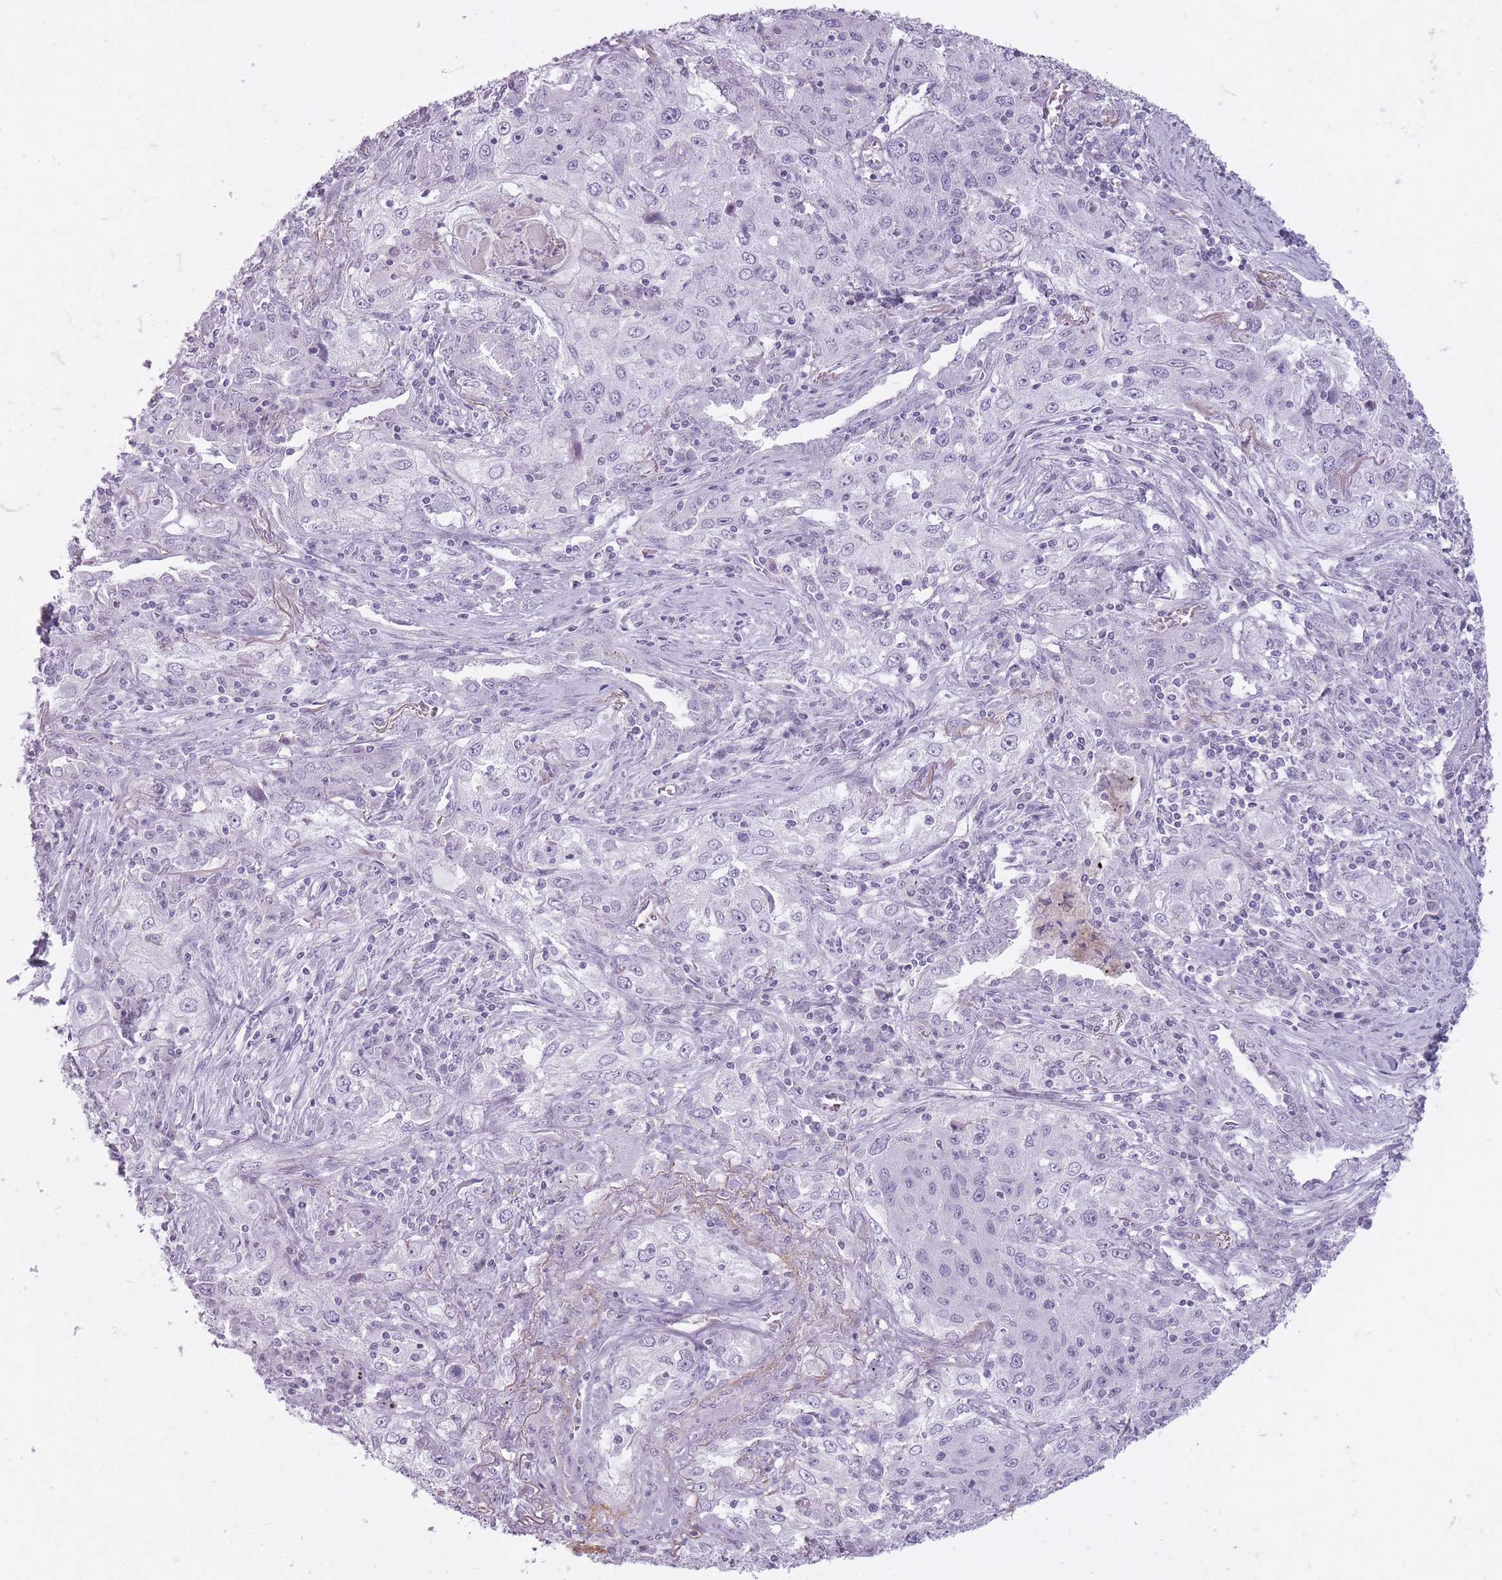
{"staining": {"intensity": "negative", "quantity": "none", "location": "none"}, "tissue": "lung cancer", "cell_type": "Tumor cells", "image_type": "cancer", "snomed": [{"axis": "morphology", "description": "Squamous cell carcinoma, NOS"}, {"axis": "topography", "description": "Lung"}], "caption": "This is a image of immunohistochemistry (IHC) staining of lung squamous cell carcinoma, which shows no positivity in tumor cells.", "gene": "RFX4", "patient": {"sex": "female", "age": 69}}